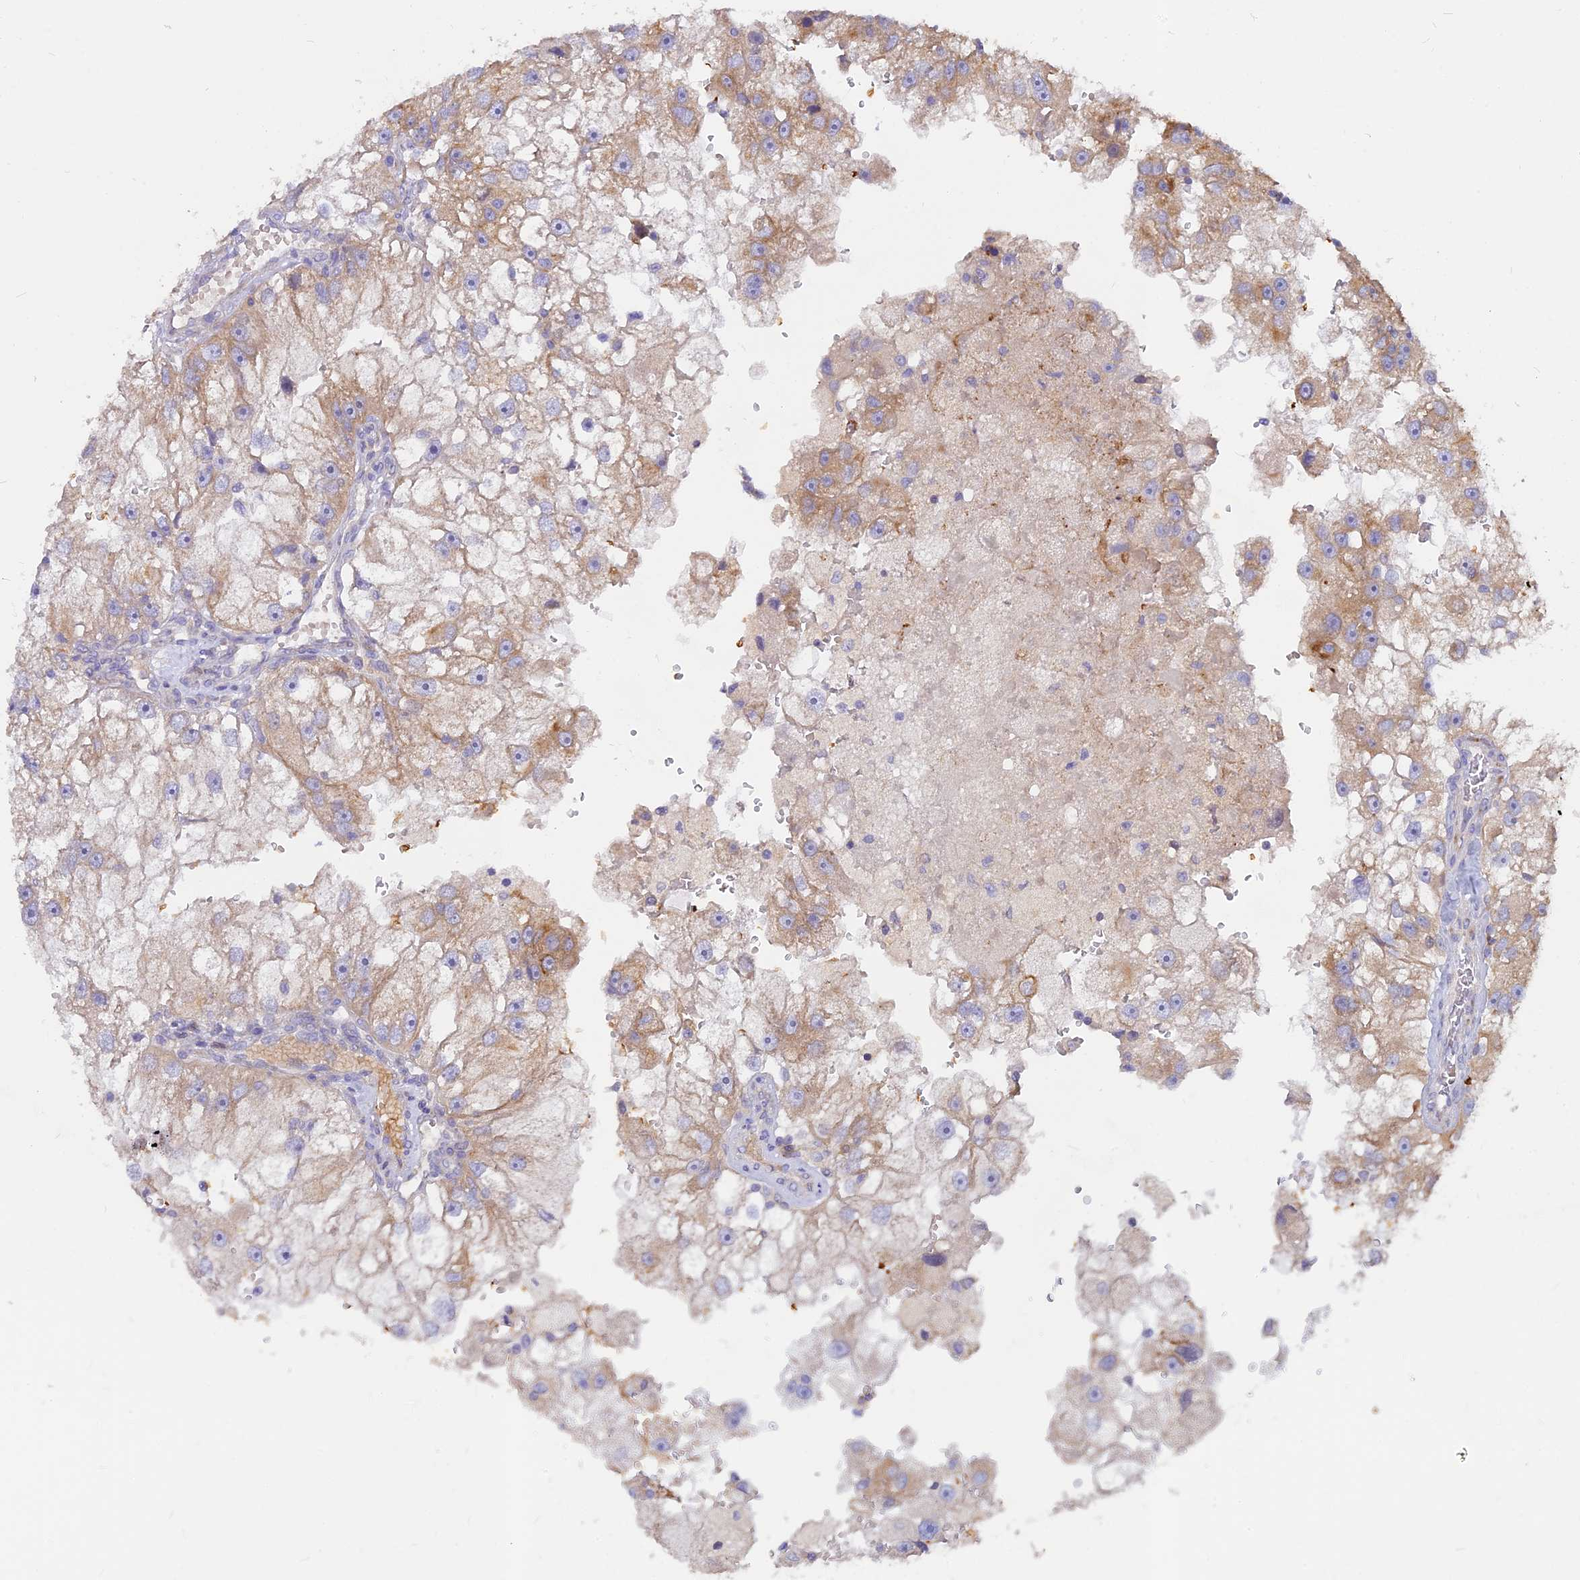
{"staining": {"intensity": "weak", "quantity": "25%-75%", "location": "cytoplasmic/membranous"}, "tissue": "renal cancer", "cell_type": "Tumor cells", "image_type": "cancer", "snomed": [{"axis": "morphology", "description": "Adenocarcinoma, NOS"}, {"axis": "topography", "description": "Kidney"}], "caption": "Tumor cells display low levels of weak cytoplasmic/membranous staining in about 25%-75% of cells in human renal cancer.", "gene": "DENND2D", "patient": {"sex": "male", "age": 63}}